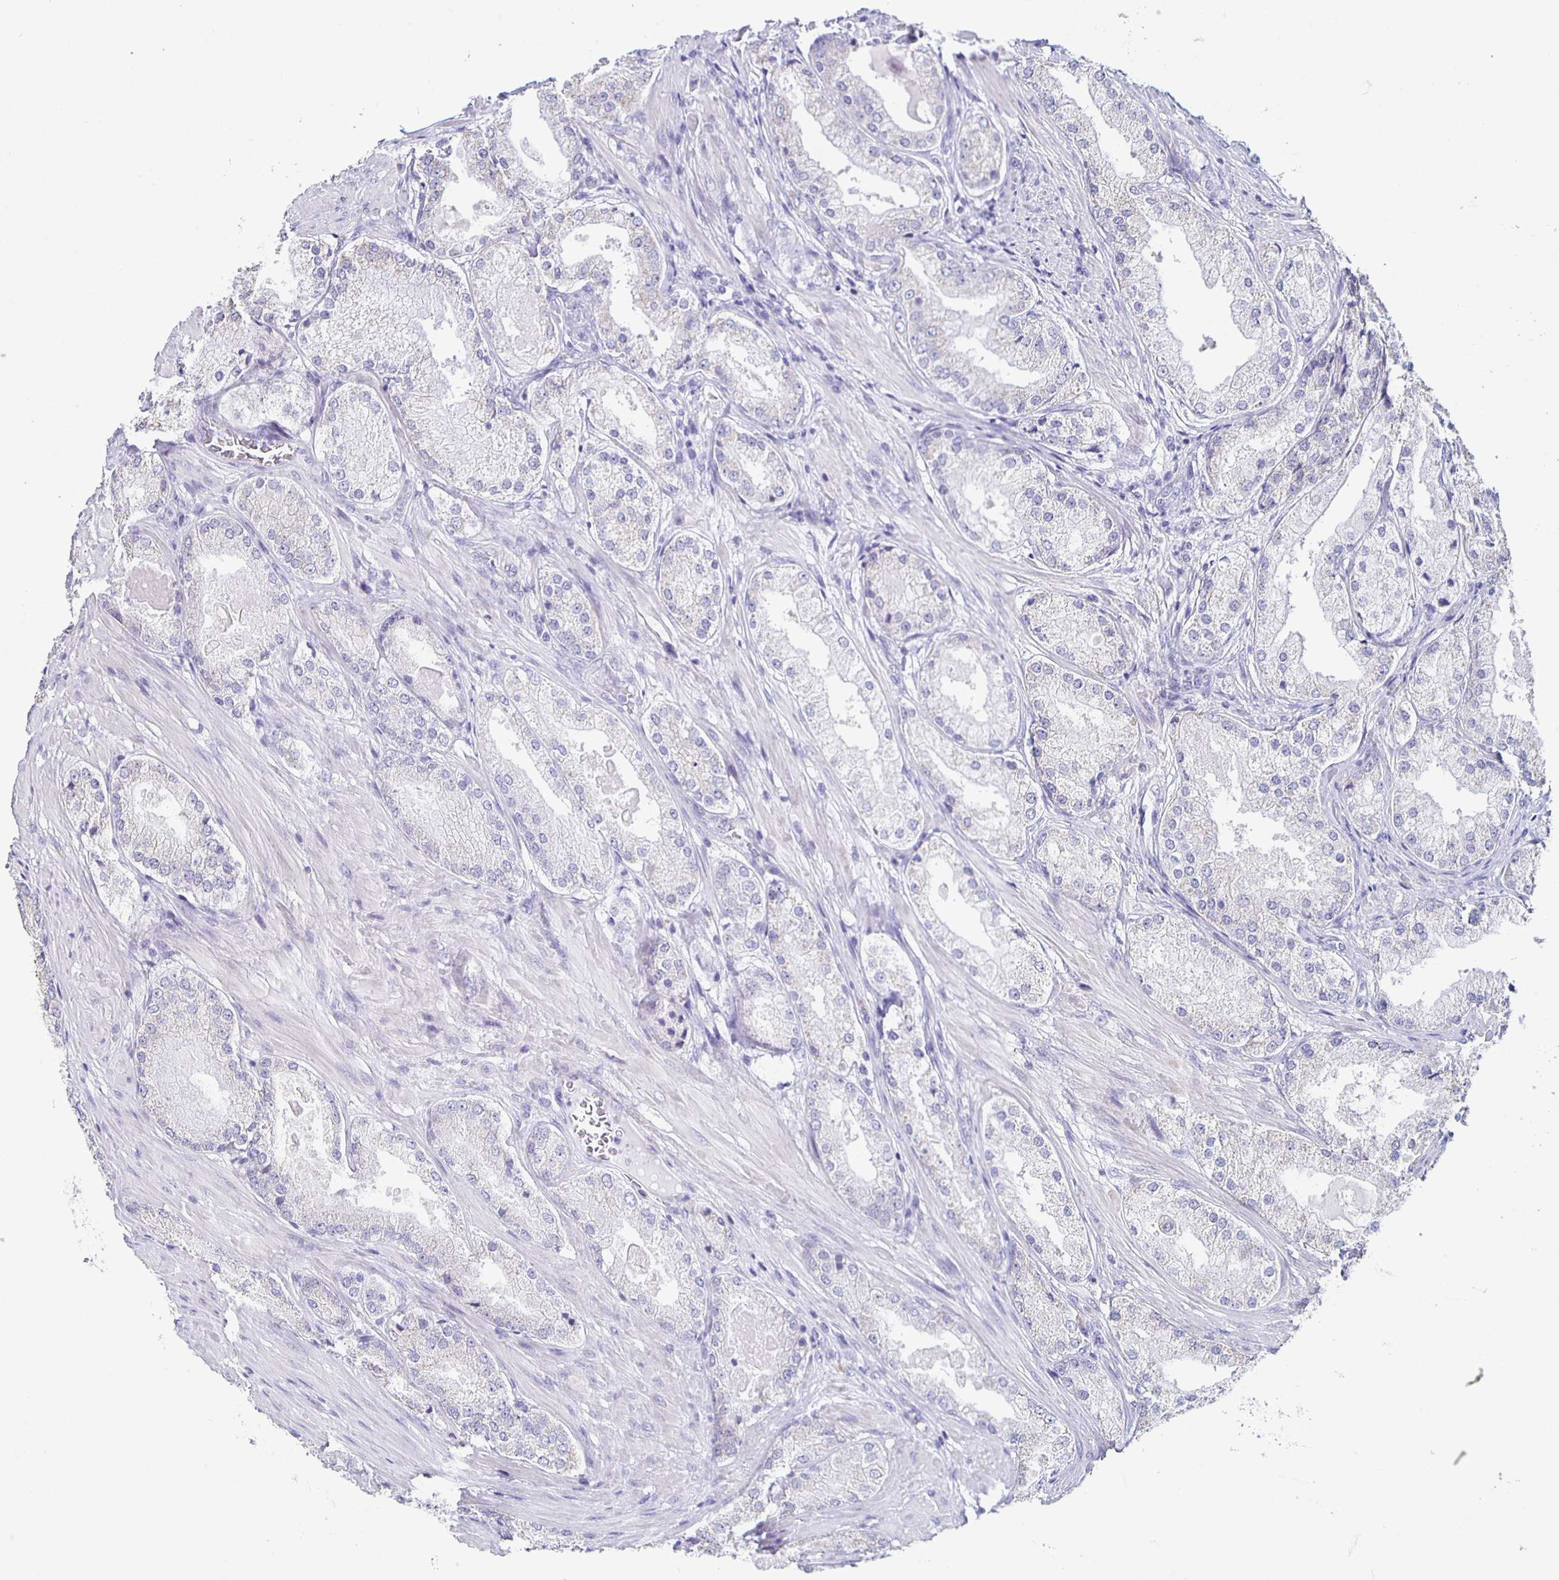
{"staining": {"intensity": "negative", "quantity": "none", "location": "none"}, "tissue": "prostate cancer", "cell_type": "Tumor cells", "image_type": "cancer", "snomed": [{"axis": "morphology", "description": "Adenocarcinoma, Low grade"}, {"axis": "topography", "description": "Prostate"}], "caption": "The photomicrograph exhibits no significant positivity in tumor cells of prostate cancer.", "gene": "TPPP", "patient": {"sex": "male", "age": 68}}